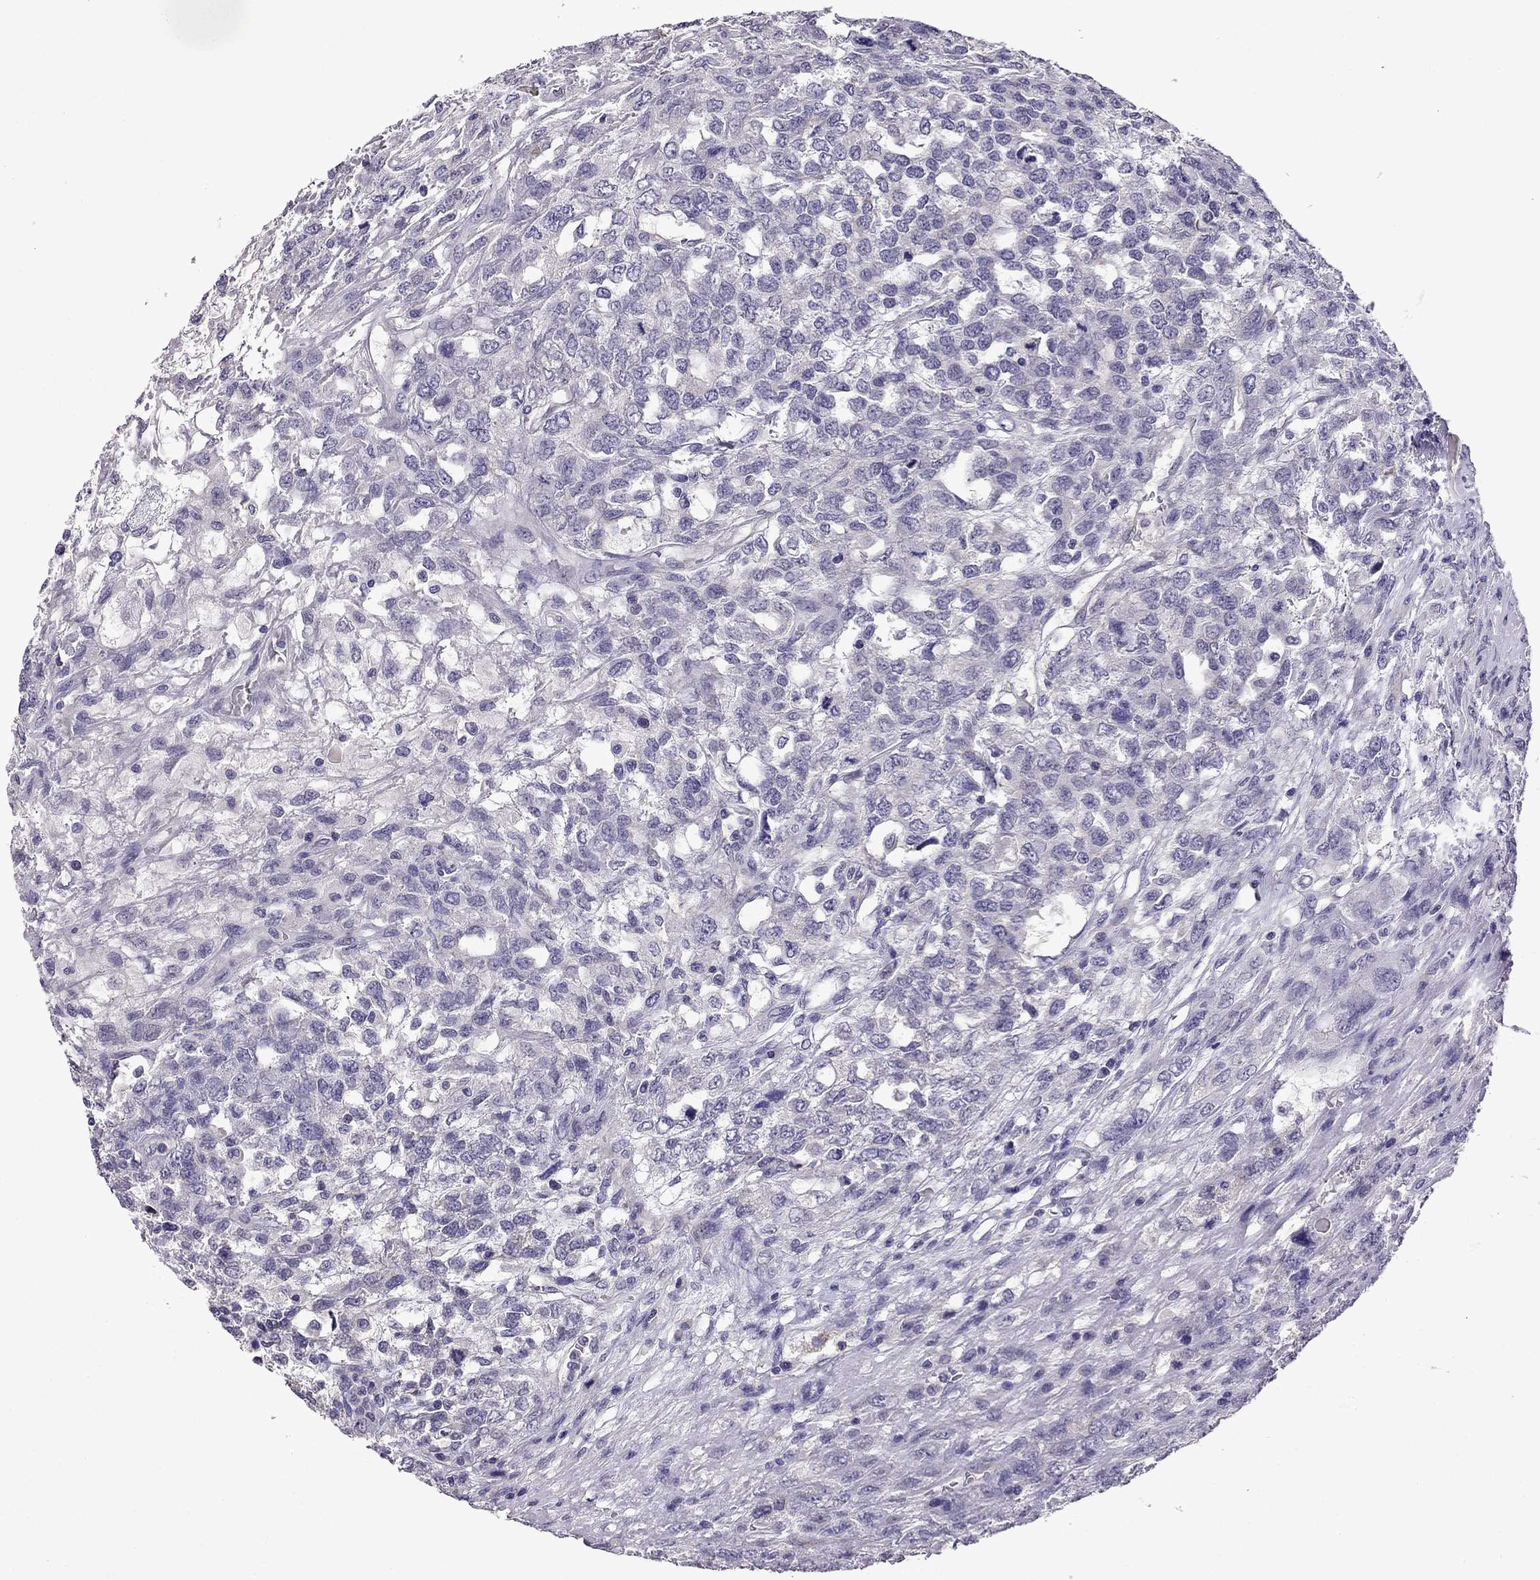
{"staining": {"intensity": "negative", "quantity": "none", "location": "none"}, "tissue": "testis cancer", "cell_type": "Tumor cells", "image_type": "cancer", "snomed": [{"axis": "morphology", "description": "Seminoma, NOS"}, {"axis": "topography", "description": "Testis"}], "caption": "Immunohistochemistry of testis cancer exhibits no expression in tumor cells.", "gene": "TTN", "patient": {"sex": "male", "age": 52}}